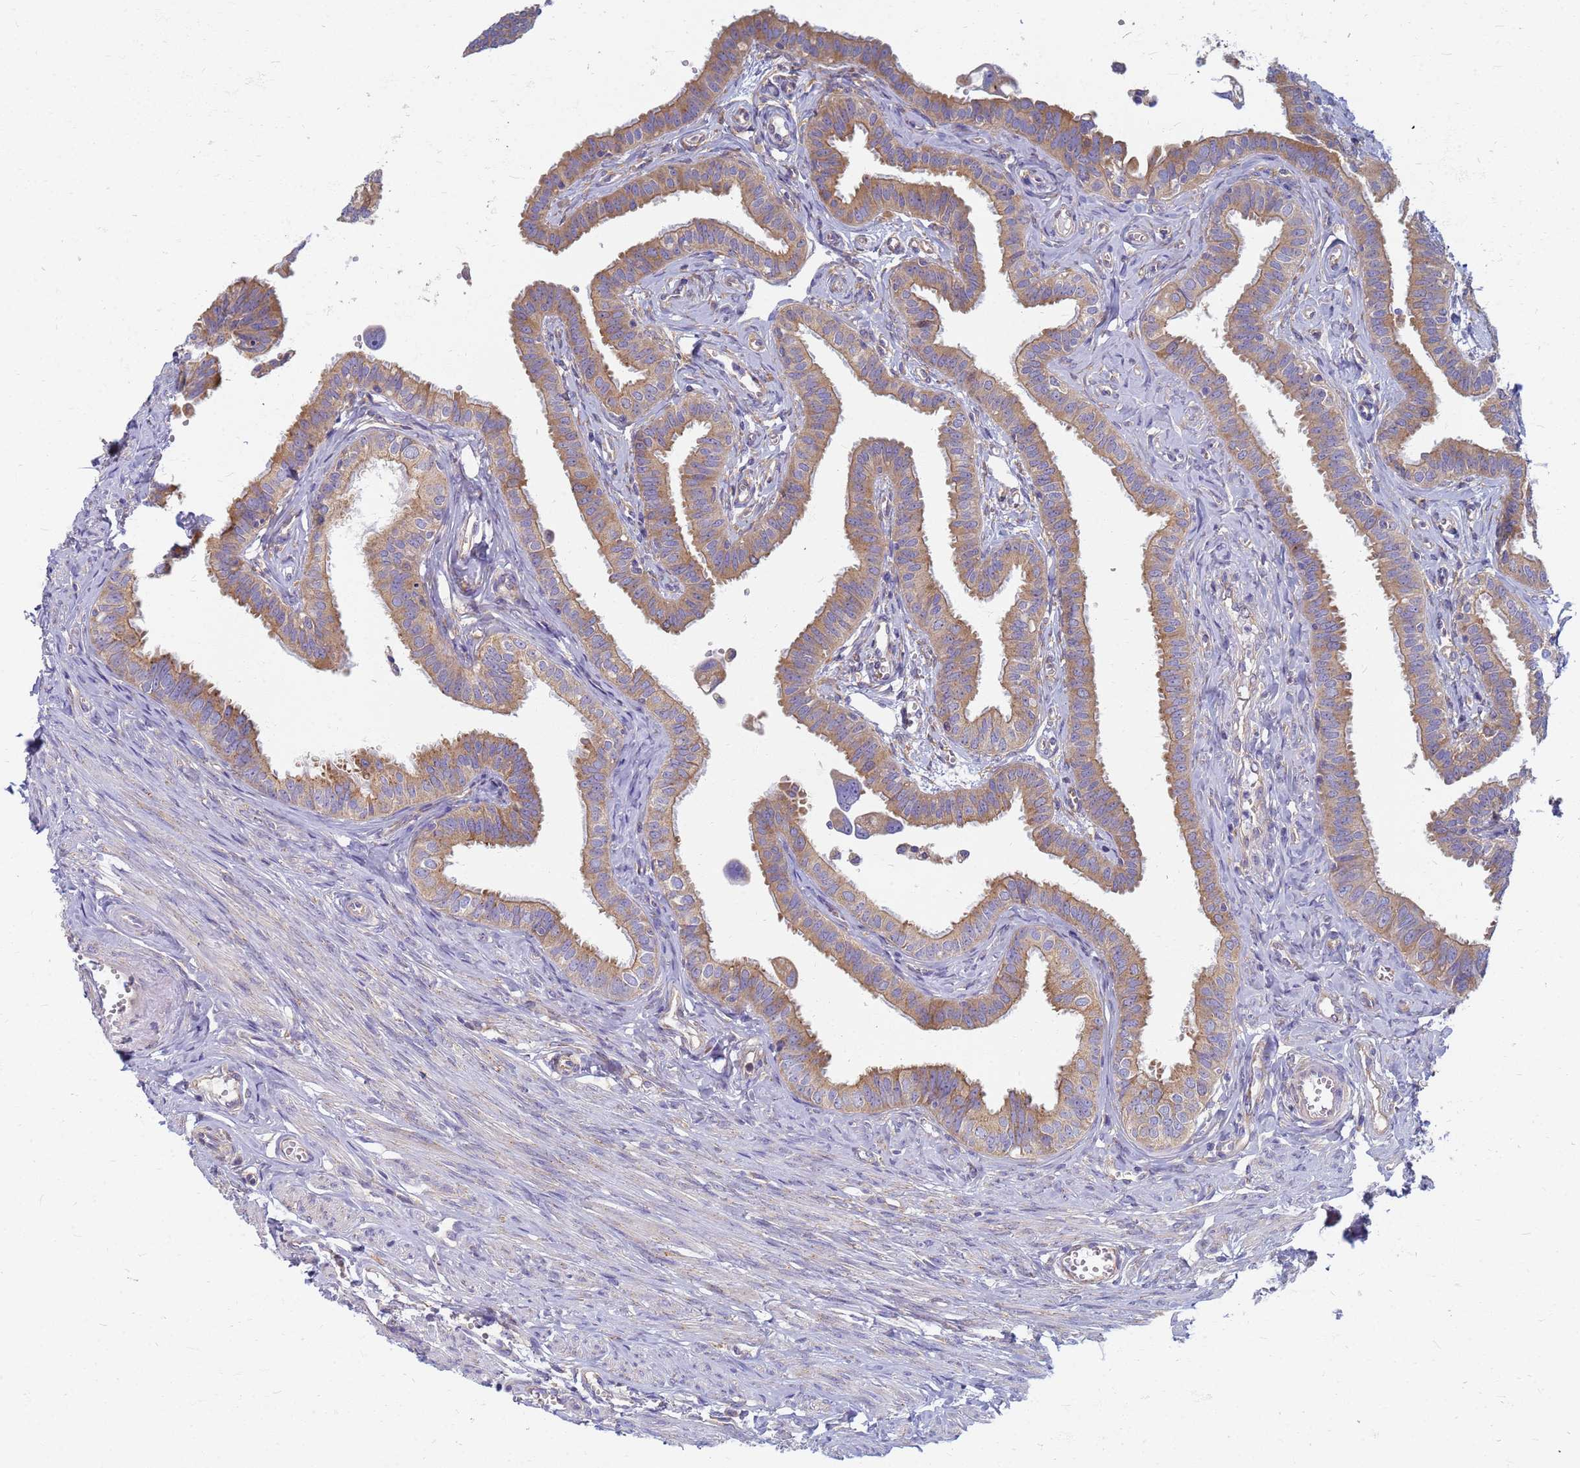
{"staining": {"intensity": "moderate", "quantity": ">75%", "location": "cytoplasmic/membranous"}, "tissue": "fallopian tube", "cell_type": "Glandular cells", "image_type": "normal", "snomed": [{"axis": "morphology", "description": "Normal tissue, NOS"}, {"axis": "morphology", "description": "Carcinoma, NOS"}, {"axis": "topography", "description": "Fallopian tube"}, {"axis": "topography", "description": "Ovary"}], "caption": "This is a micrograph of immunohistochemistry staining of unremarkable fallopian tube, which shows moderate positivity in the cytoplasmic/membranous of glandular cells.", "gene": "EEA1", "patient": {"sex": "female", "age": 59}}